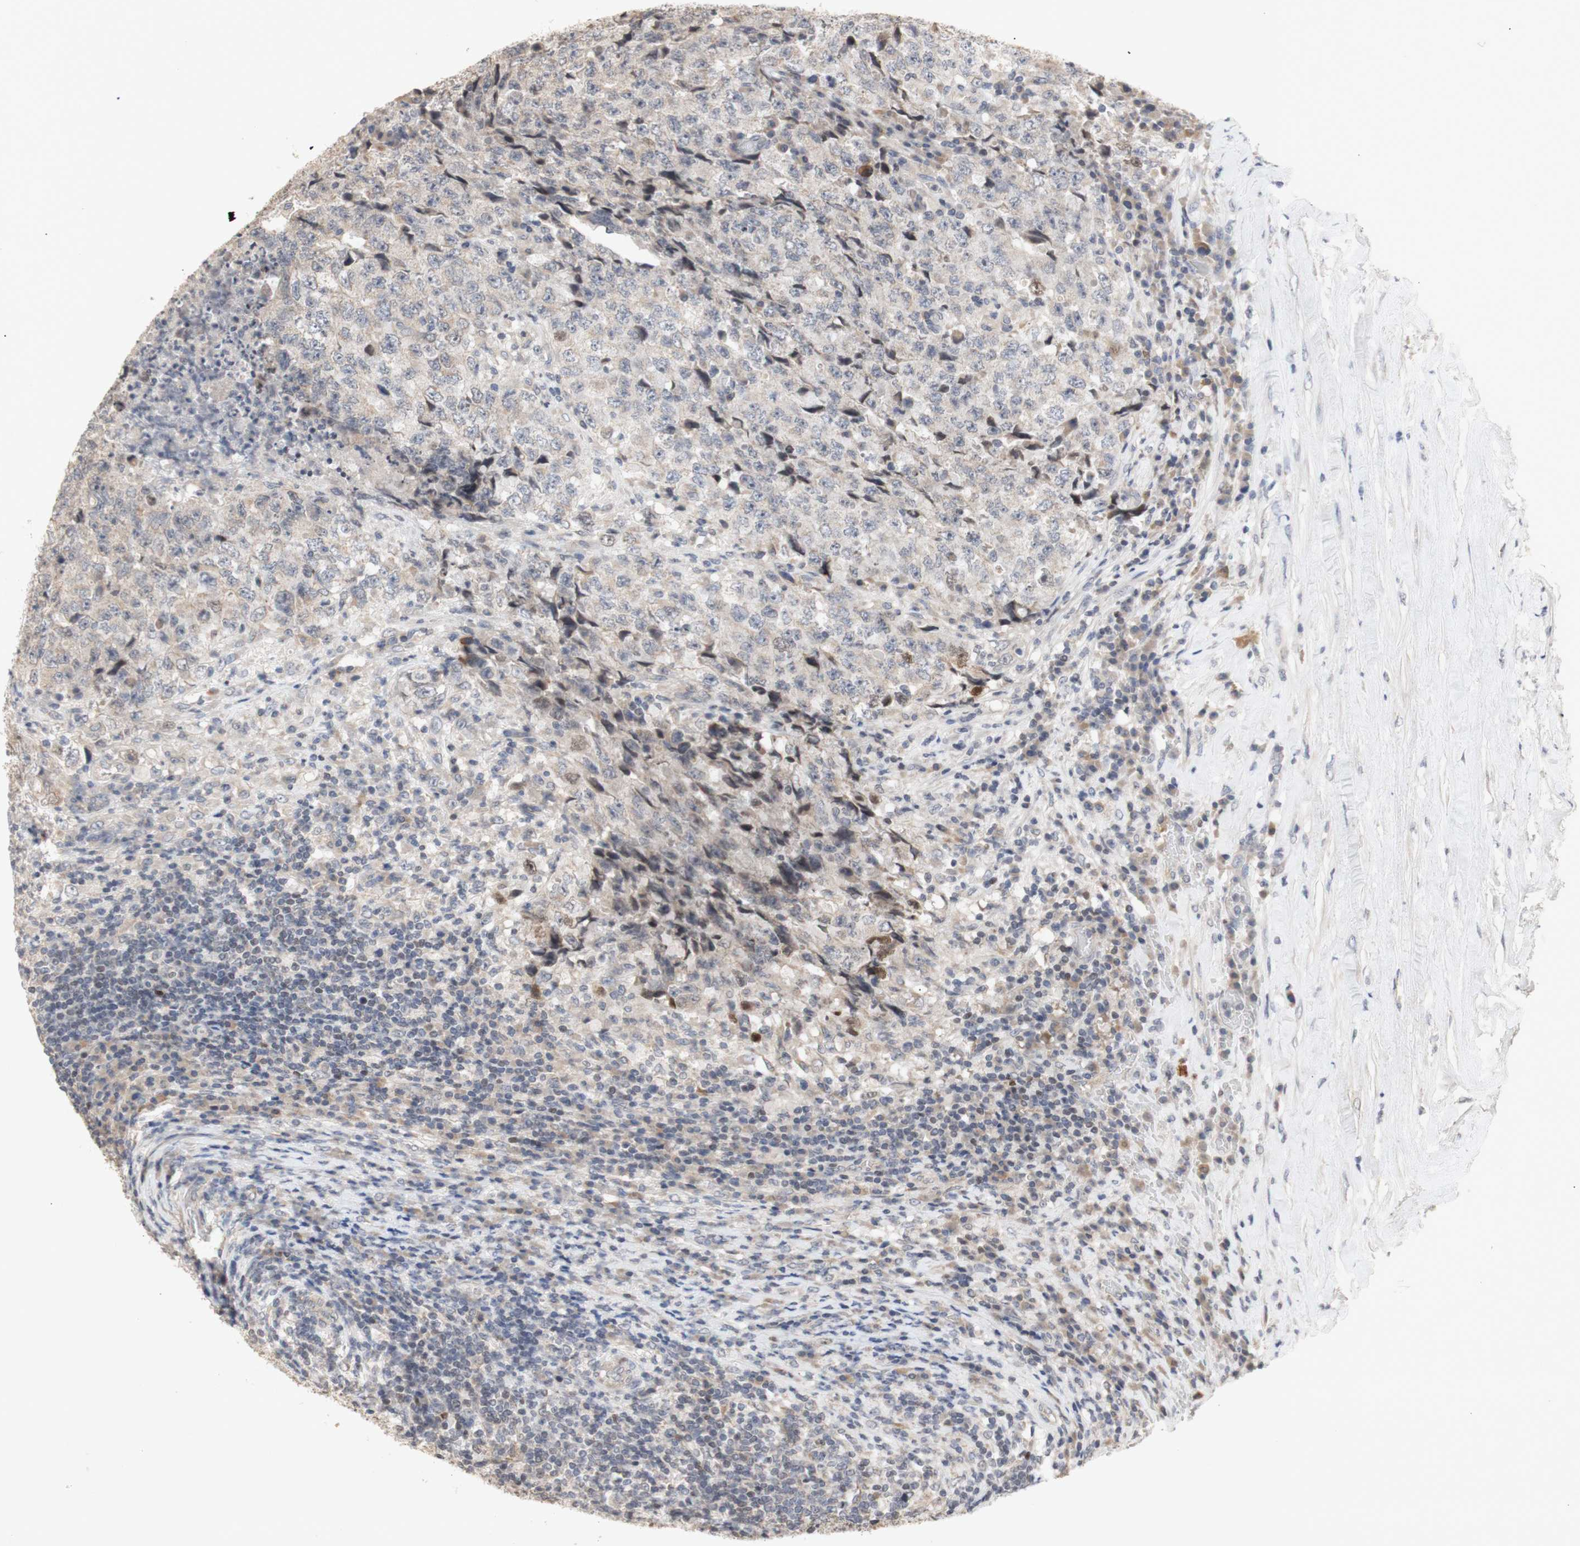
{"staining": {"intensity": "weak", "quantity": ">75%", "location": "cytoplasmic/membranous"}, "tissue": "testis cancer", "cell_type": "Tumor cells", "image_type": "cancer", "snomed": [{"axis": "morphology", "description": "Necrosis, NOS"}, {"axis": "morphology", "description": "Carcinoma, Embryonal, NOS"}, {"axis": "topography", "description": "Testis"}], "caption": "Immunohistochemistry (DAB (3,3'-diaminobenzidine)) staining of human testis cancer exhibits weak cytoplasmic/membranous protein positivity in about >75% of tumor cells.", "gene": "FOSB", "patient": {"sex": "male", "age": 19}}